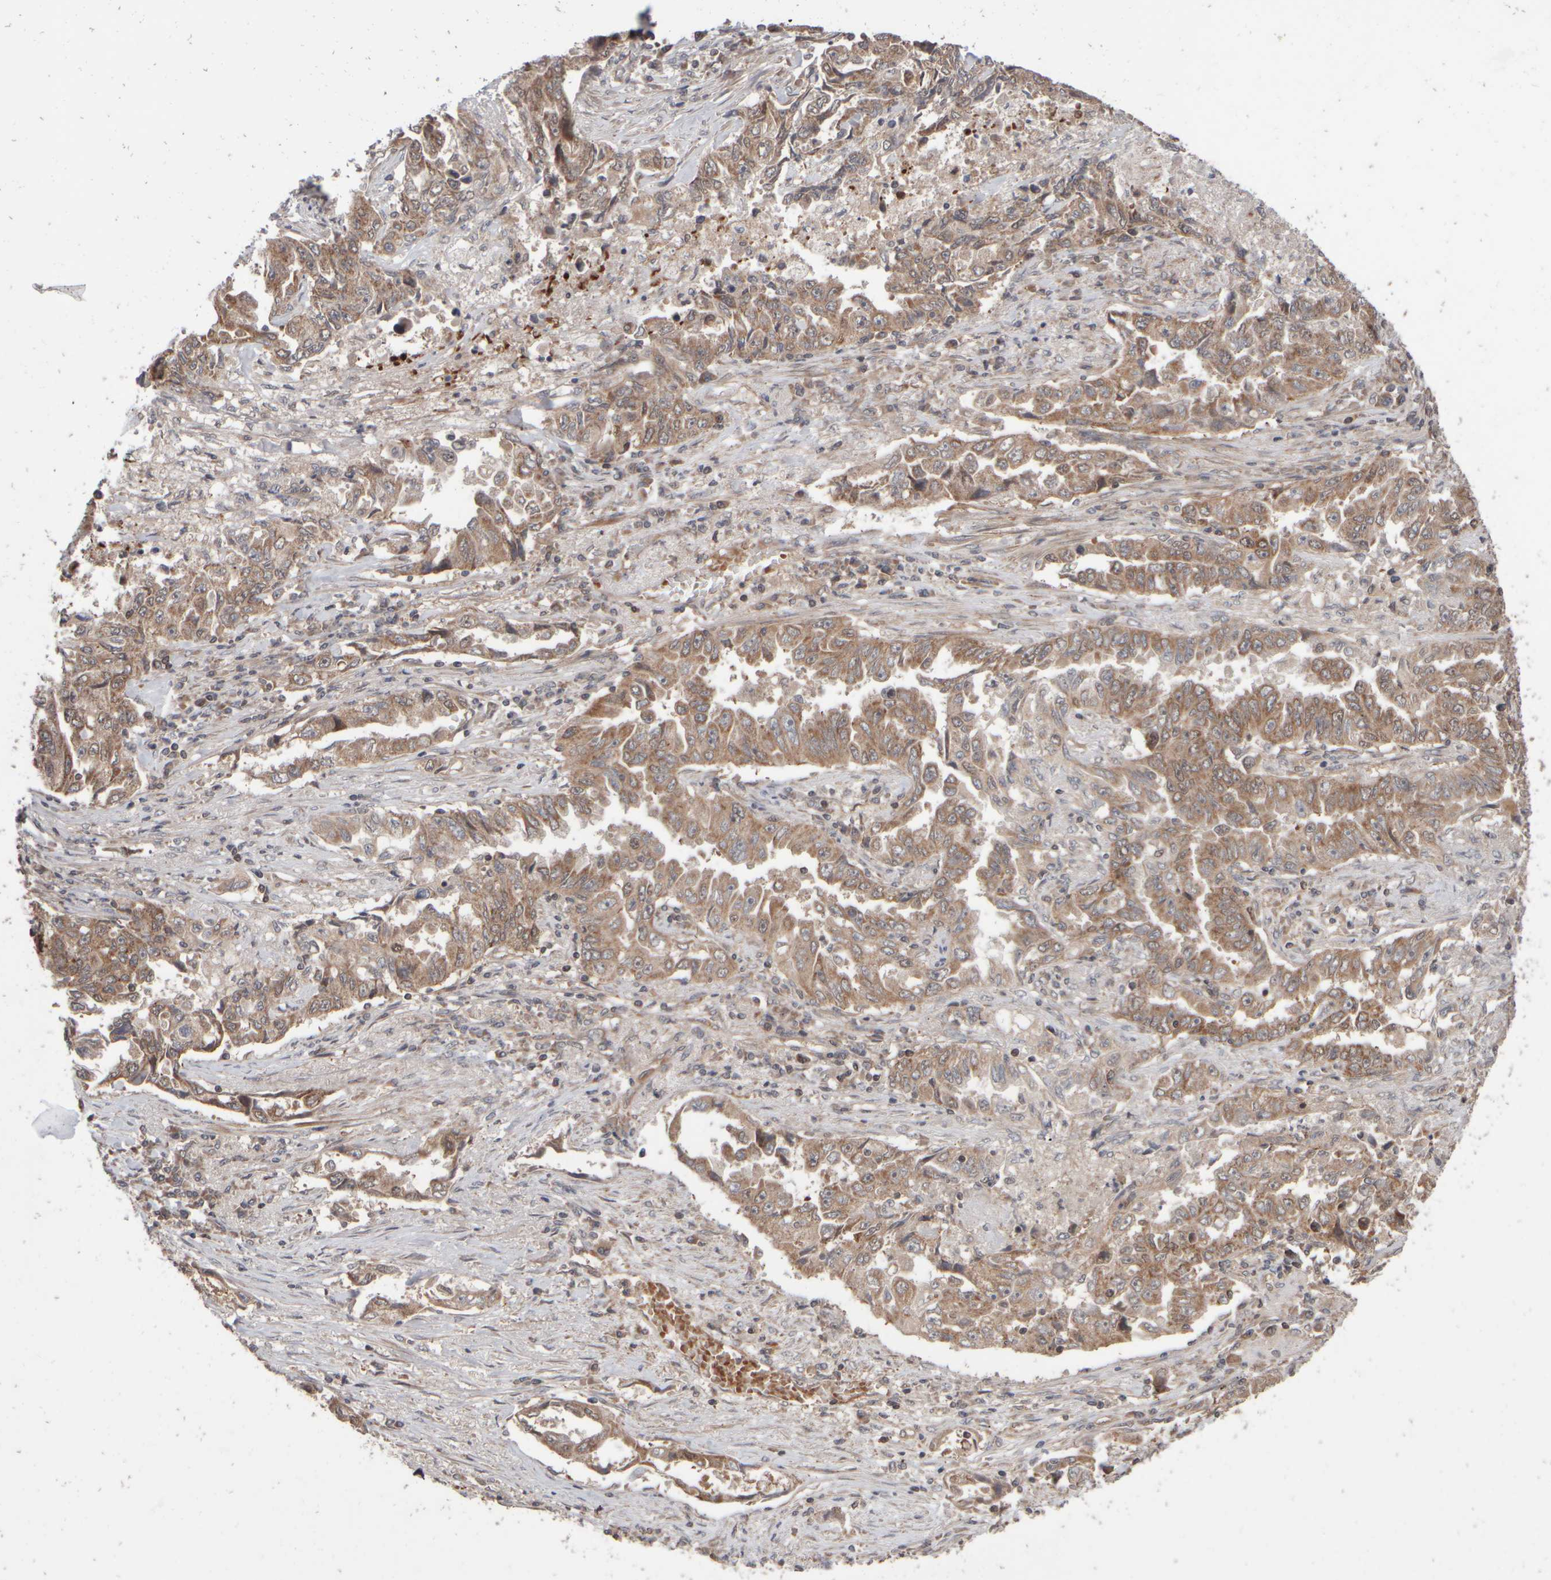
{"staining": {"intensity": "moderate", "quantity": ">75%", "location": "cytoplasmic/membranous"}, "tissue": "lung cancer", "cell_type": "Tumor cells", "image_type": "cancer", "snomed": [{"axis": "morphology", "description": "Adenocarcinoma, NOS"}, {"axis": "topography", "description": "Lung"}], "caption": "Lung cancer (adenocarcinoma) was stained to show a protein in brown. There is medium levels of moderate cytoplasmic/membranous staining in approximately >75% of tumor cells.", "gene": "ABHD11", "patient": {"sex": "female", "age": 51}}